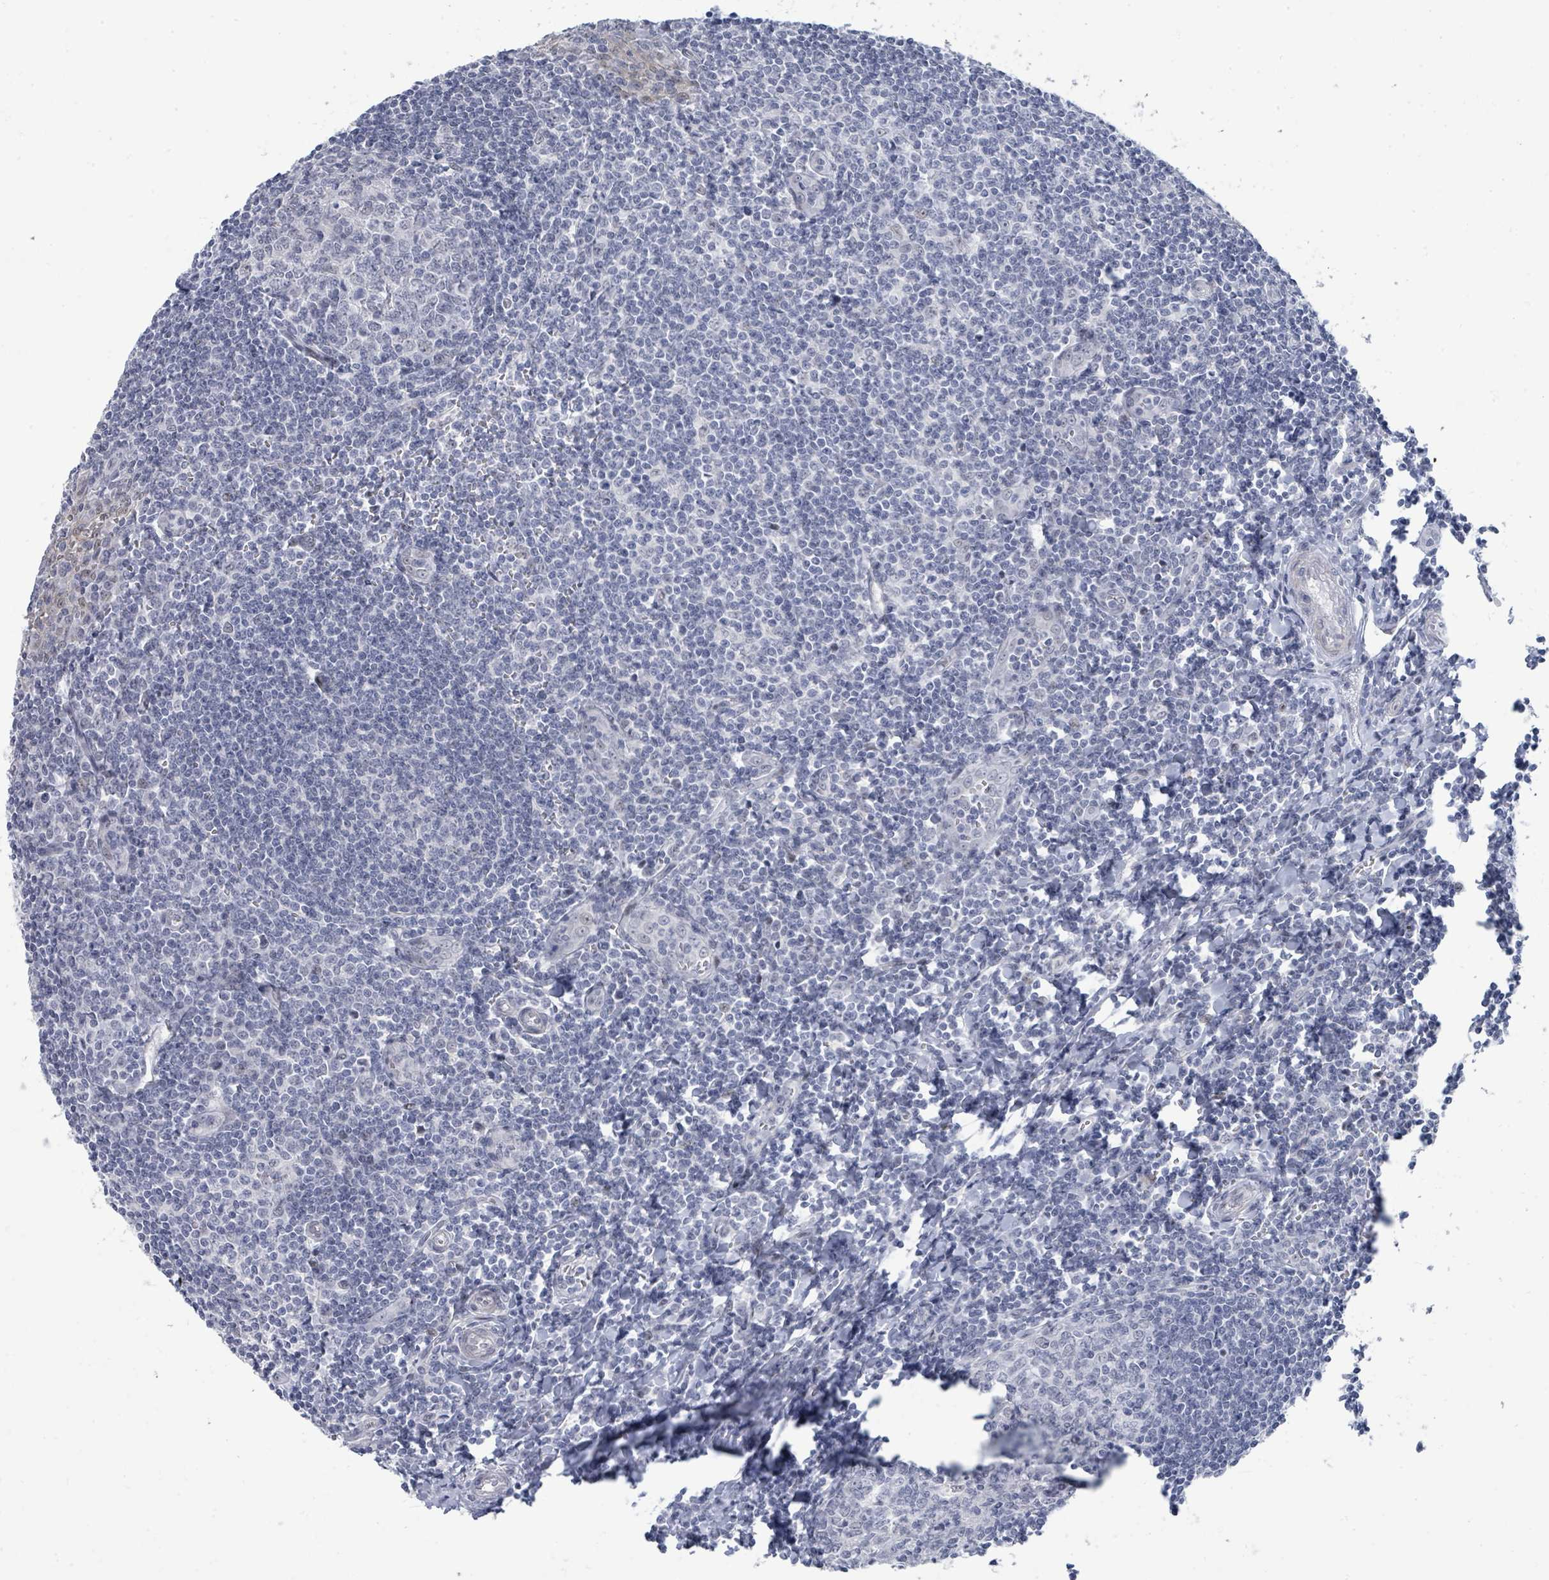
{"staining": {"intensity": "negative", "quantity": "none", "location": "none"}, "tissue": "tonsil", "cell_type": "Germinal center cells", "image_type": "normal", "snomed": [{"axis": "morphology", "description": "Normal tissue, NOS"}, {"axis": "topography", "description": "Tonsil"}], "caption": "A high-resolution micrograph shows immunohistochemistry (IHC) staining of unremarkable tonsil, which shows no significant expression in germinal center cells.", "gene": "CT45A10", "patient": {"sex": "male", "age": 27}}